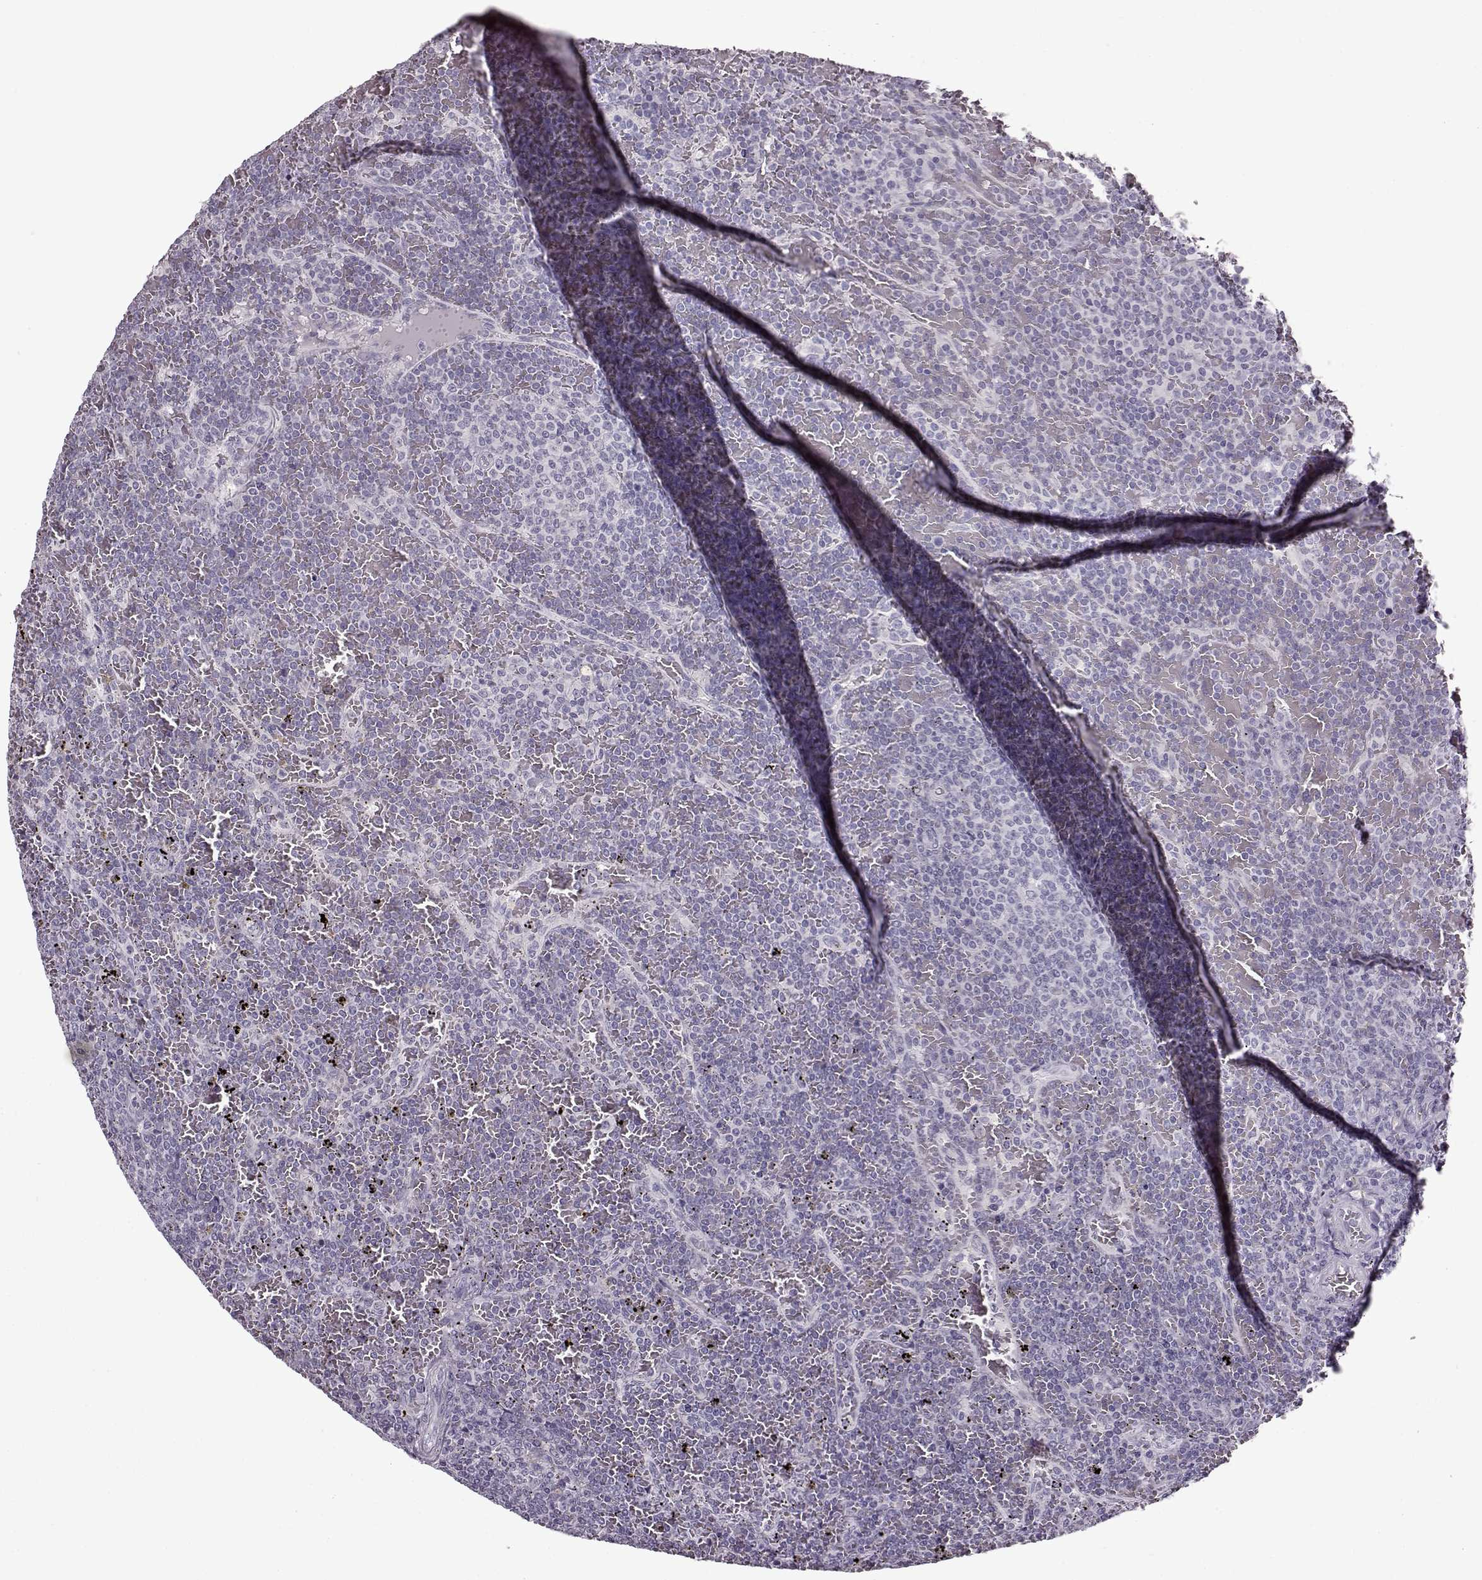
{"staining": {"intensity": "negative", "quantity": "none", "location": "none"}, "tissue": "lymphoma", "cell_type": "Tumor cells", "image_type": "cancer", "snomed": [{"axis": "morphology", "description": "Malignant lymphoma, non-Hodgkin's type, Low grade"}, {"axis": "topography", "description": "Spleen"}], "caption": "IHC of human low-grade malignant lymphoma, non-Hodgkin's type demonstrates no expression in tumor cells.", "gene": "FSHB", "patient": {"sex": "female", "age": 77}}